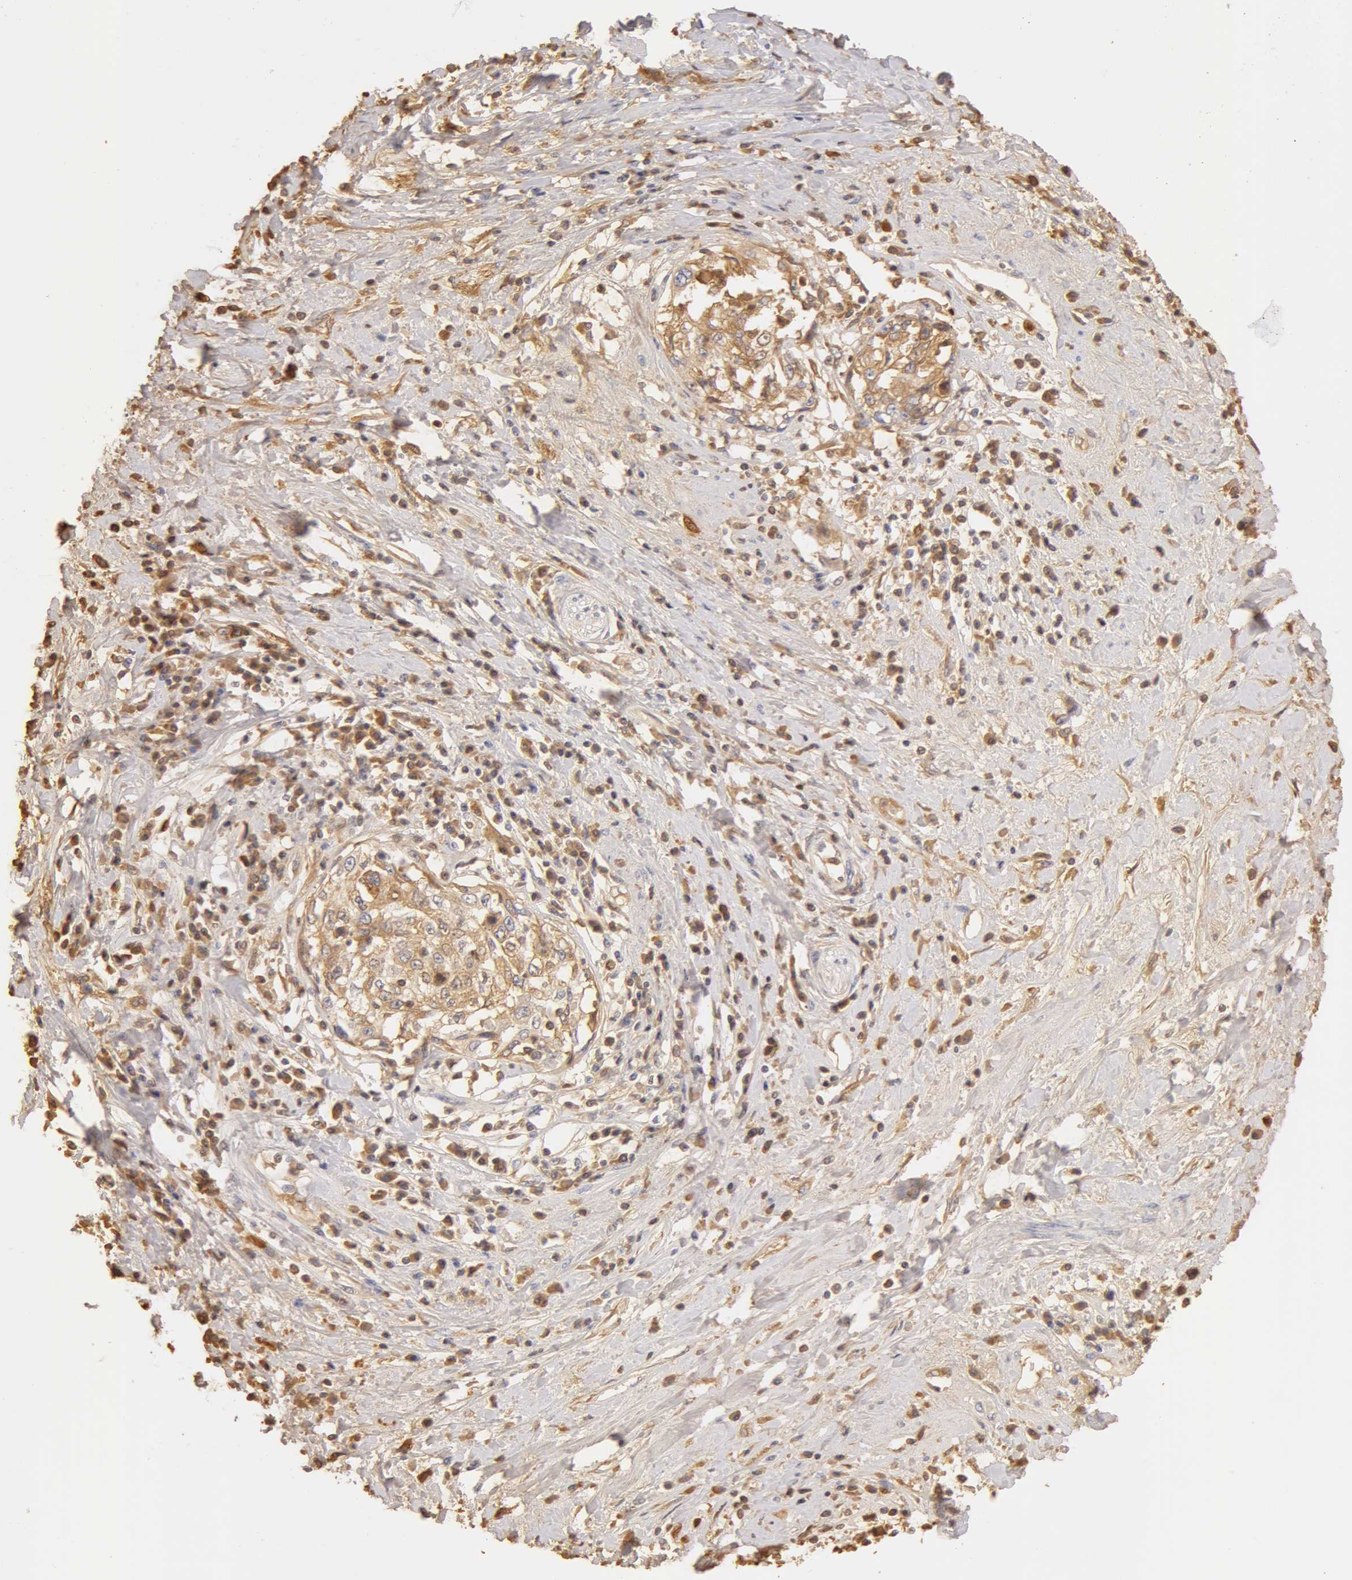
{"staining": {"intensity": "weak", "quantity": ">75%", "location": "cytoplasmic/membranous"}, "tissue": "cervical cancer", "cell_type": "Tumor cells", "image_type": "cancer", "snomed": [{"axis": "morphology", "description": "Squamous cell carcinoma, NOS"}, {"axis": "topography", "description": "Cervix"}], "caption": "This is a histology image of immunohistochemistry (IHC) staining of cervical cancer, which shows weak staining in the cytoplasmic/membranous of tumor cells.", "gene": "TF", "patient": {"sex": "female", "age": 57}}